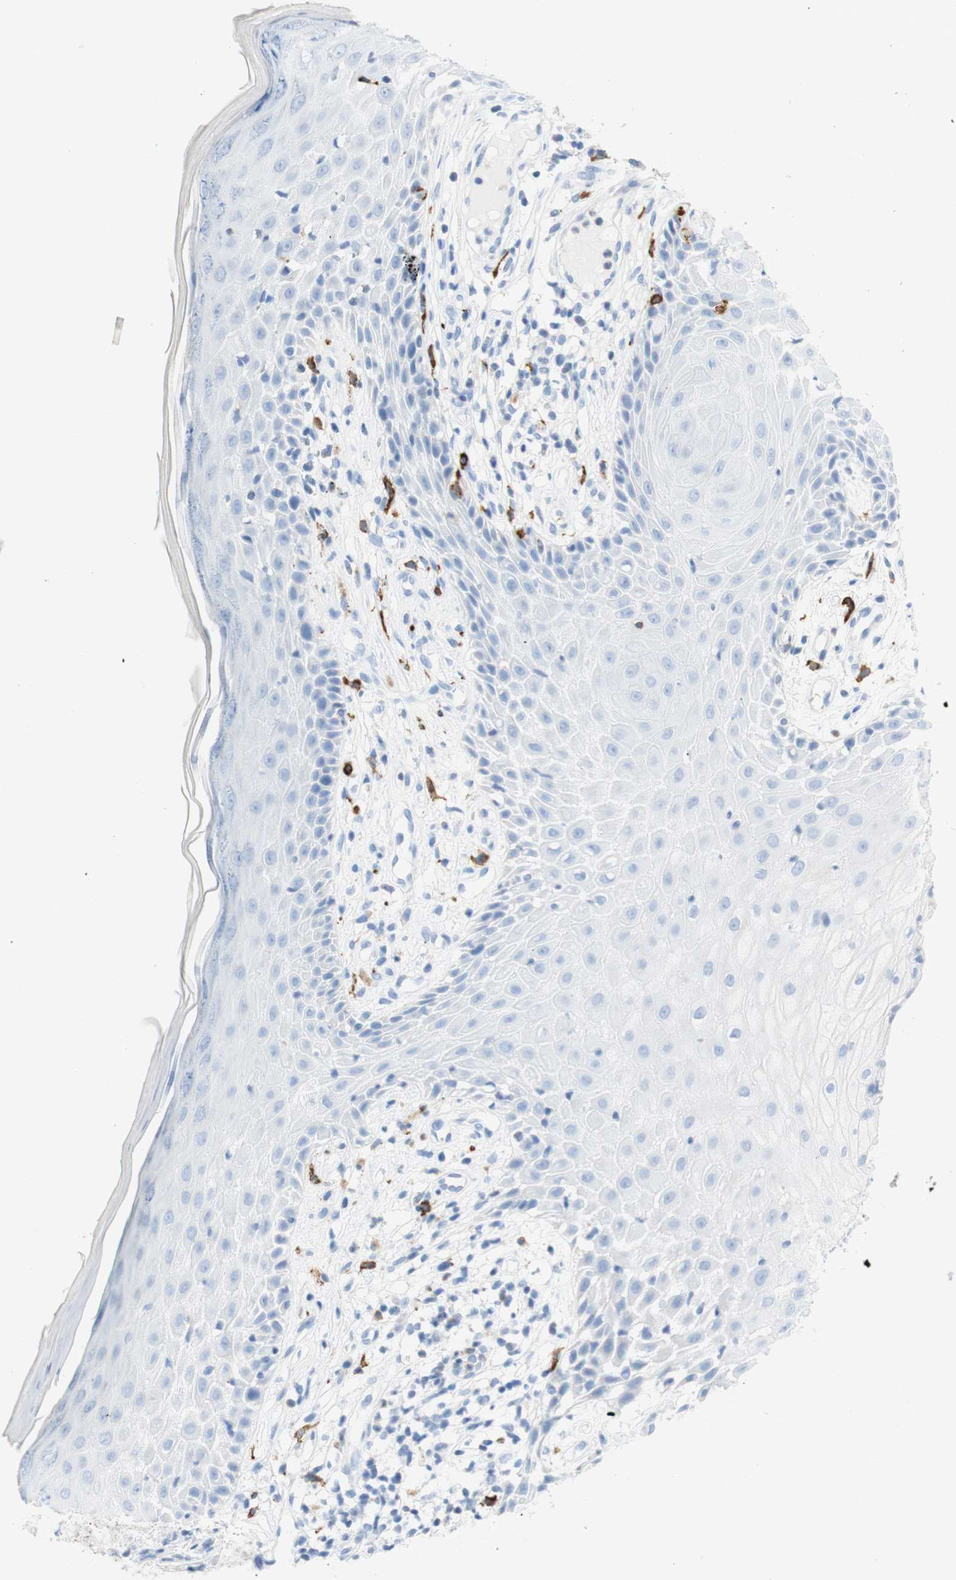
{"staining": {"intensity": "negative", "quantity": "none", "location": "none"}, "tissue": "skin cancer", "cell_type": "Tumor cells", "image_type": "cancer", "snomed": [{"axis": "morphology", "description": "Basal cell carcinoma"}, {"axis": "topography", "description": "Skin"}], "caption": "Skin cancer (basal cell carcinoma) stained for a protein using immunohistochemistry (IHC) demonstrates no positivity tumor cells.", "gene": "CEACAM1", "patient": {"sex": "female", "age": 84}}